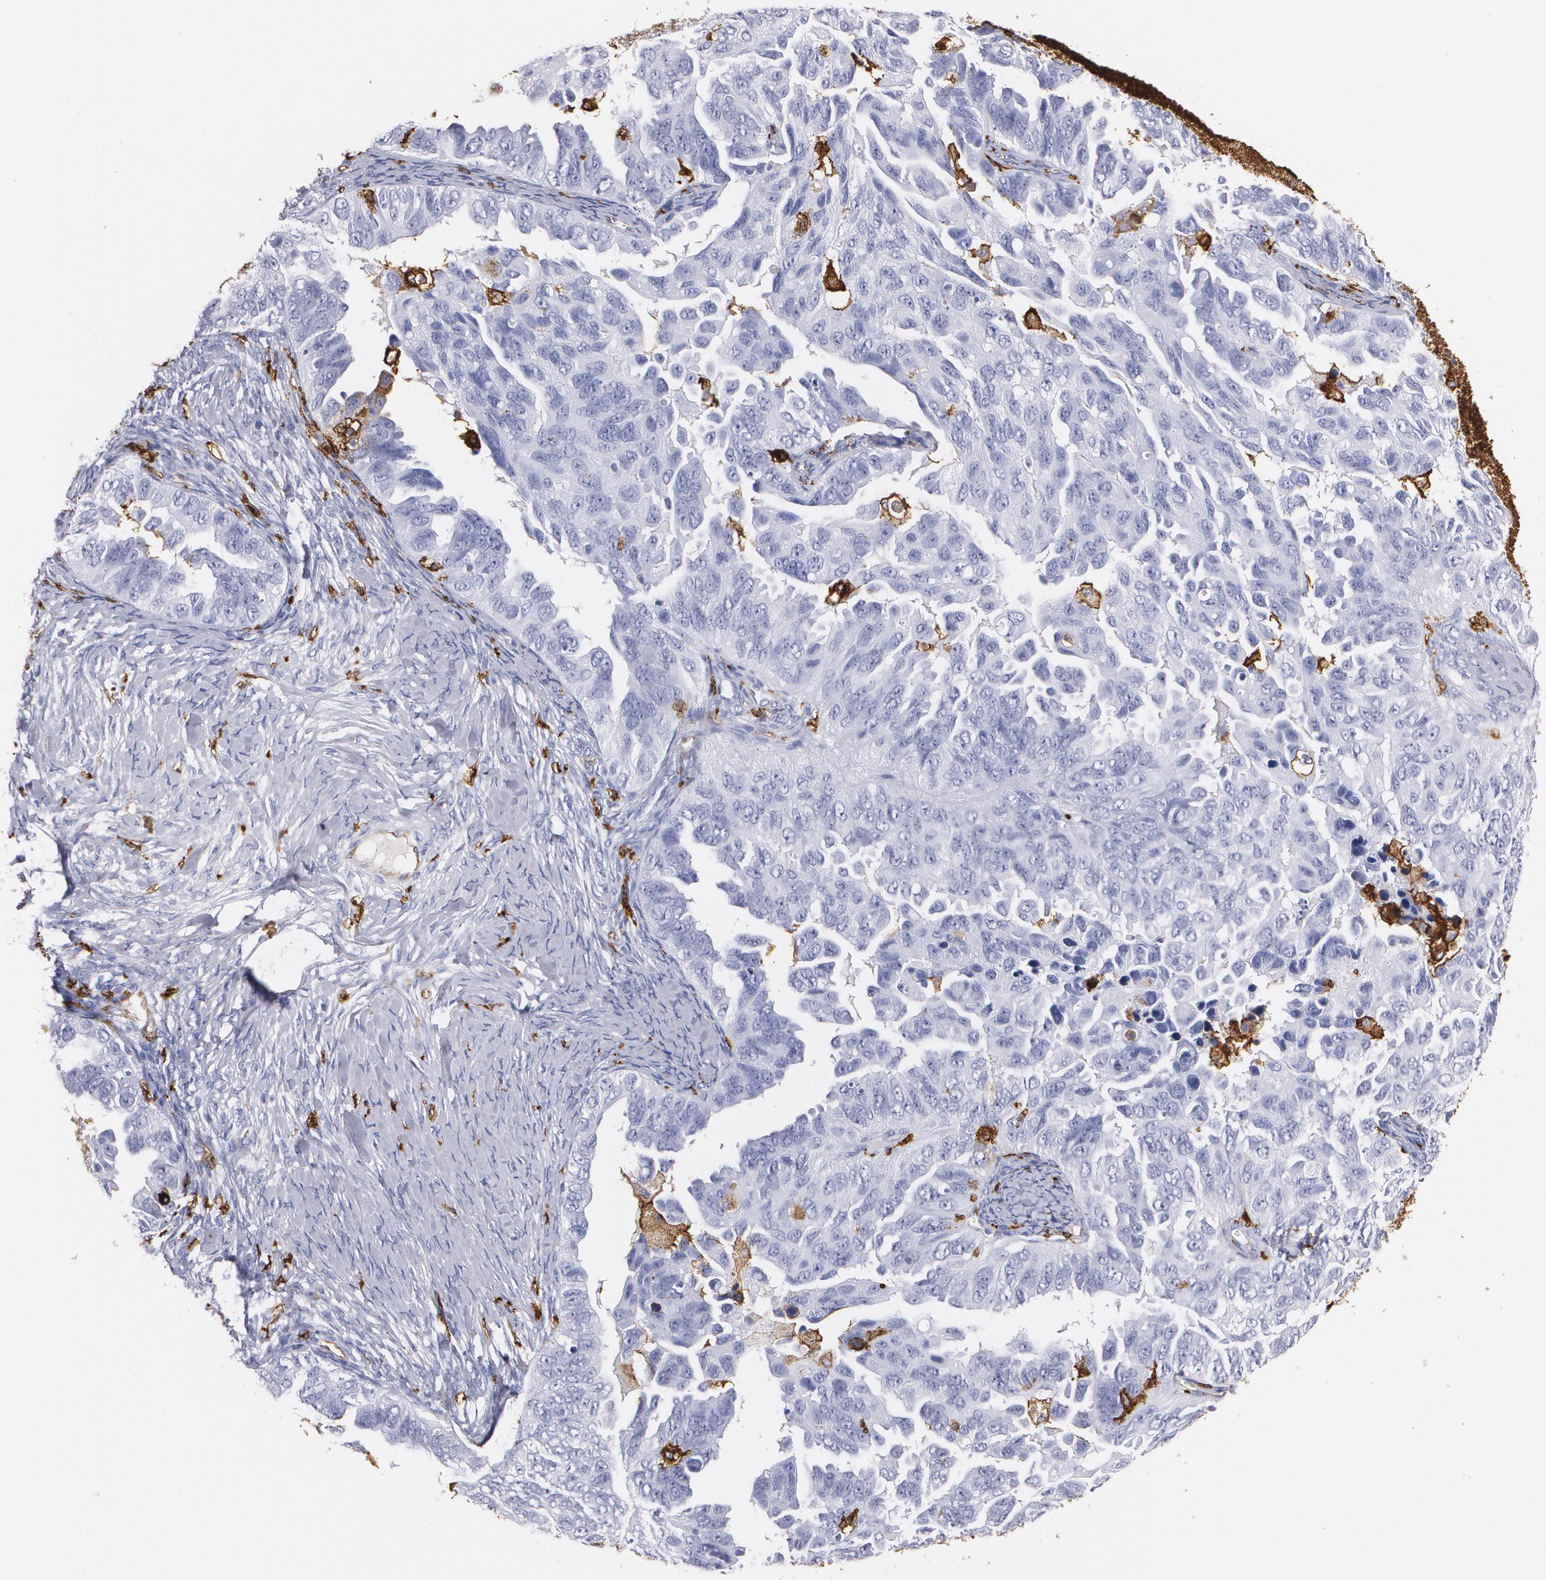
{"staining": {"intensity": "negative", "quantity": "none", "location": "none"}, "tissue": "ovarian cancer", "cell_type": "Tumor cells", "image_type": "cancer", "snomed": [{"axis": "morphology", "description": "Cystadenocarcinoma, serous, NOS"}, {"axis": "topography", "description": "Ovary"}], "caption": "Immunohistochemistry of human ovarian serous cystadenocarcinoma displays no positivity in tumor cells. Nuclei are stained in blue.", "gene": "HLA-DRA", "patient": {"sex": "female", "age": 82}}